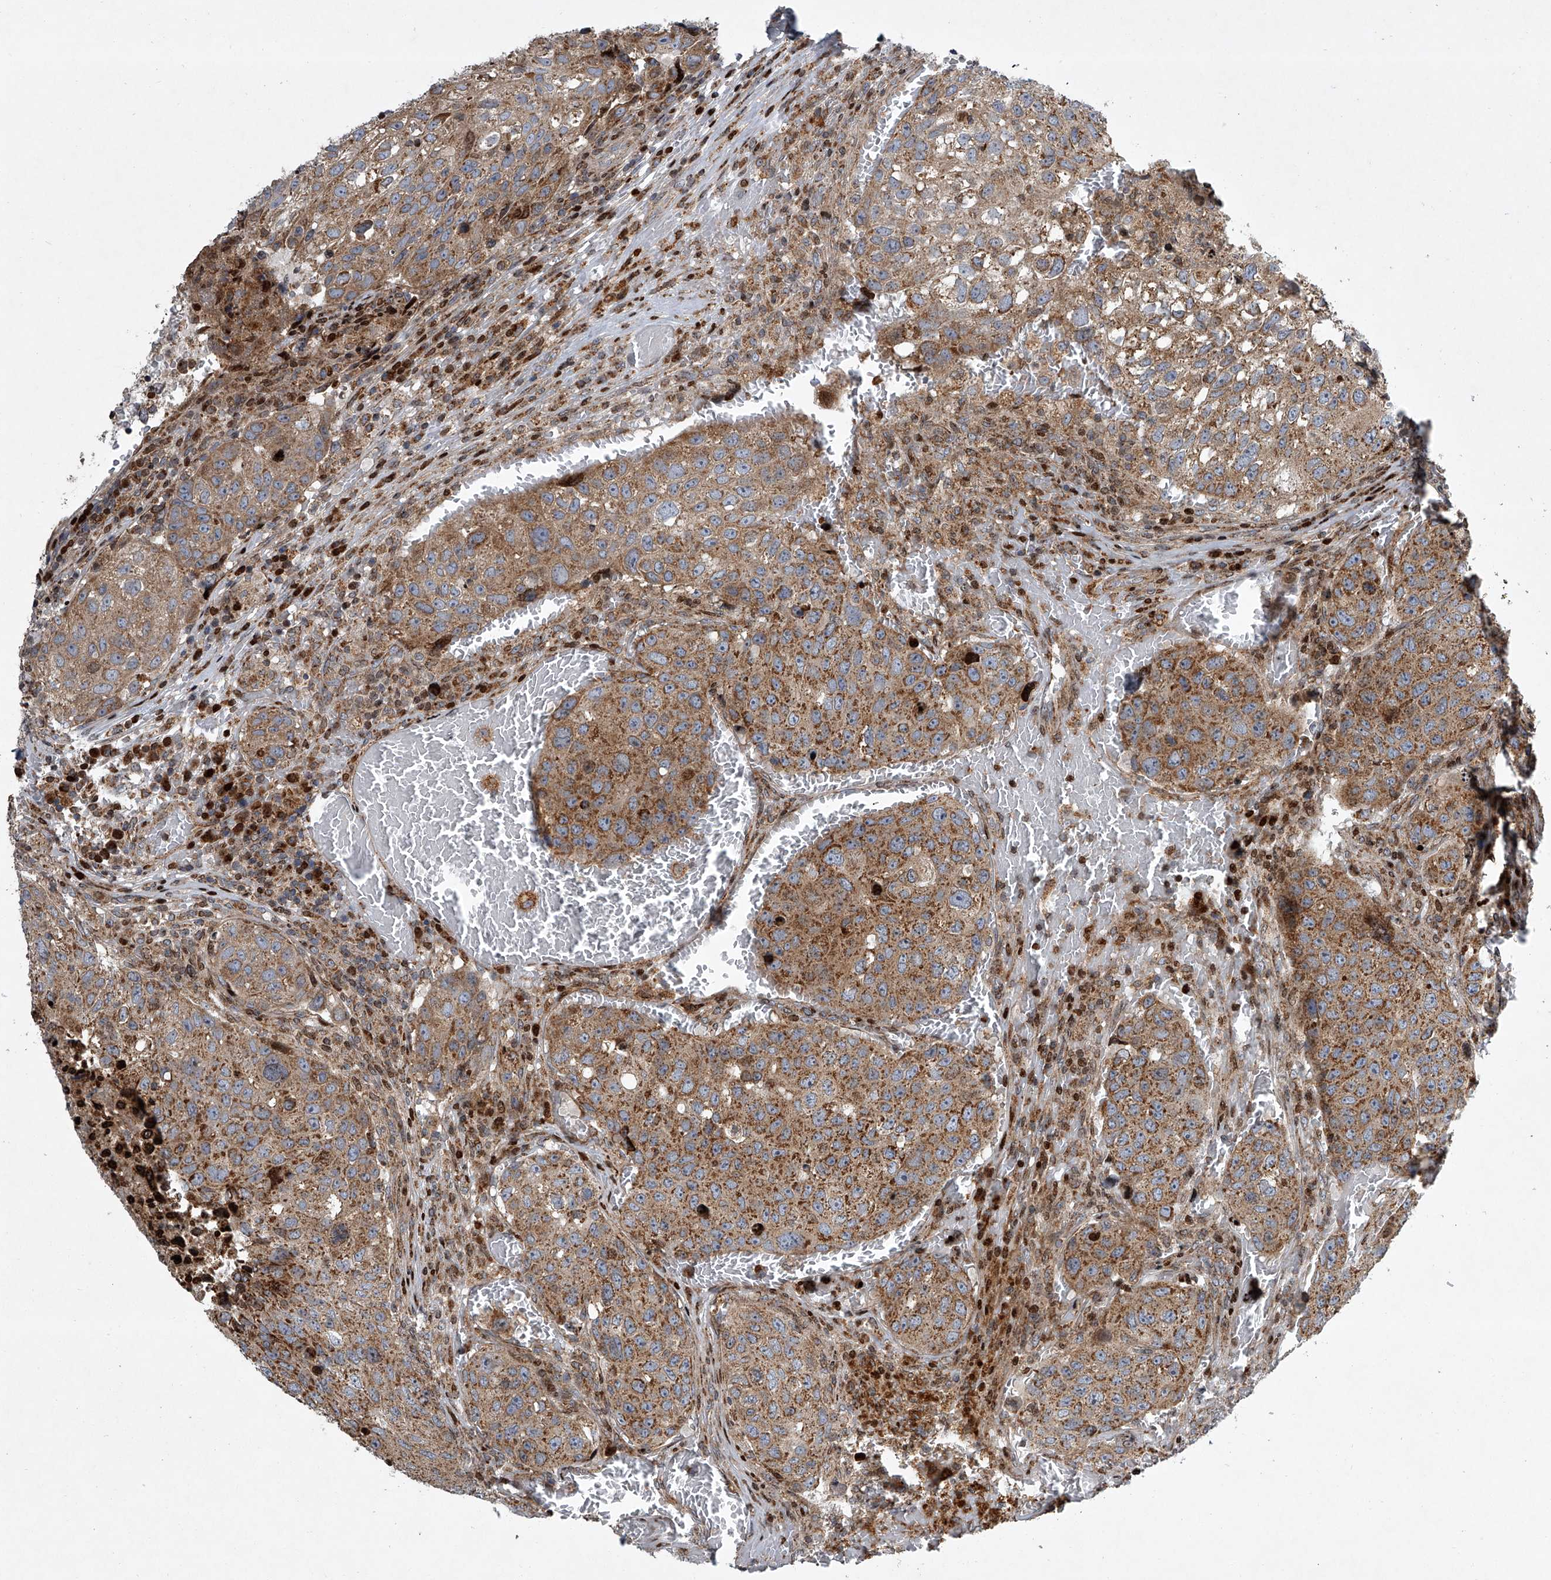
{"staining": {"intensity": "moderate", "quantity": ">75%", "location": "cytoplasmic/membranous"}, "tissue": "urothelial cancer", "cell_type": "Tumor cells", "image_type": "cancer", "snomed": [{"axis": "morphology", "description": "Urothelial carcinoma, High grade"}, {"axis": "topography", "description": "Lymph node"}, {"axis": "topography", "description": "Urinary bladder"}], "caption": "Urothelial cancer was stained to show a protein in brown. There is medium levels of moderate cytoplasmic/membranous expression in approximately >75% of tumor cells.", "gene": "STRADA", "patient": {"sex": "male", "age": 51}}